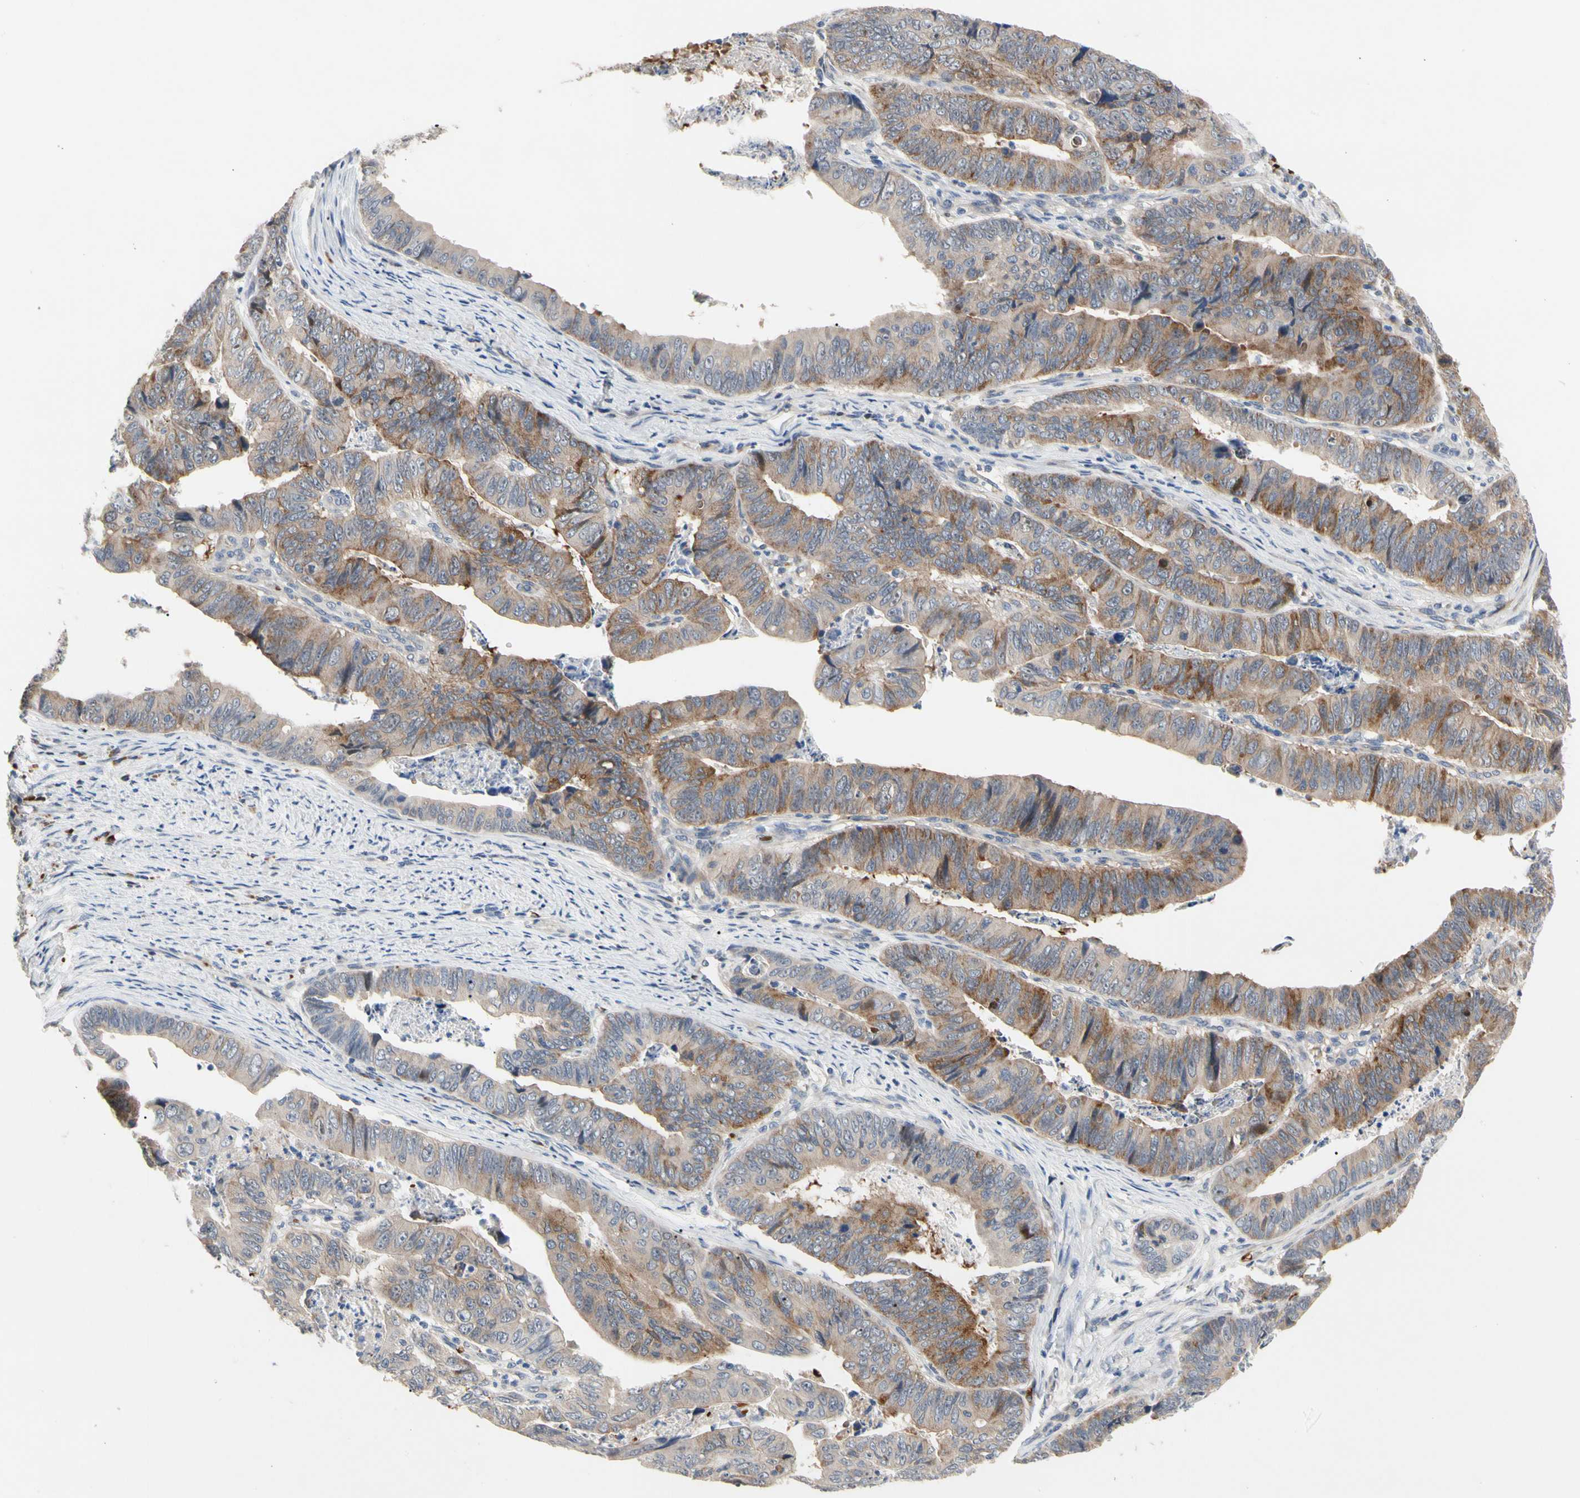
{"staining": {"intensity": "moderate", "quantity": "25%-75%", "location": "cytoplasmic/membranous"}, "tissue": "stomach cancer", "cell_type": "Tumor cells", "image_type": "cancer", "snomed": [{"axis": "morphology", "description": "Adenocarcinoma, NOS"}, {"axis": "topography", "description": "Stomach, lower"}], "caption": "Immunohistochemical staining of human stomach adenocarcinoma reveals moderate cytoplasmic/membranous protein expression in about 25%-75% of tumor cells.", "gene": "HMGCR", "patient": {"sex": "male", "age": 77}}